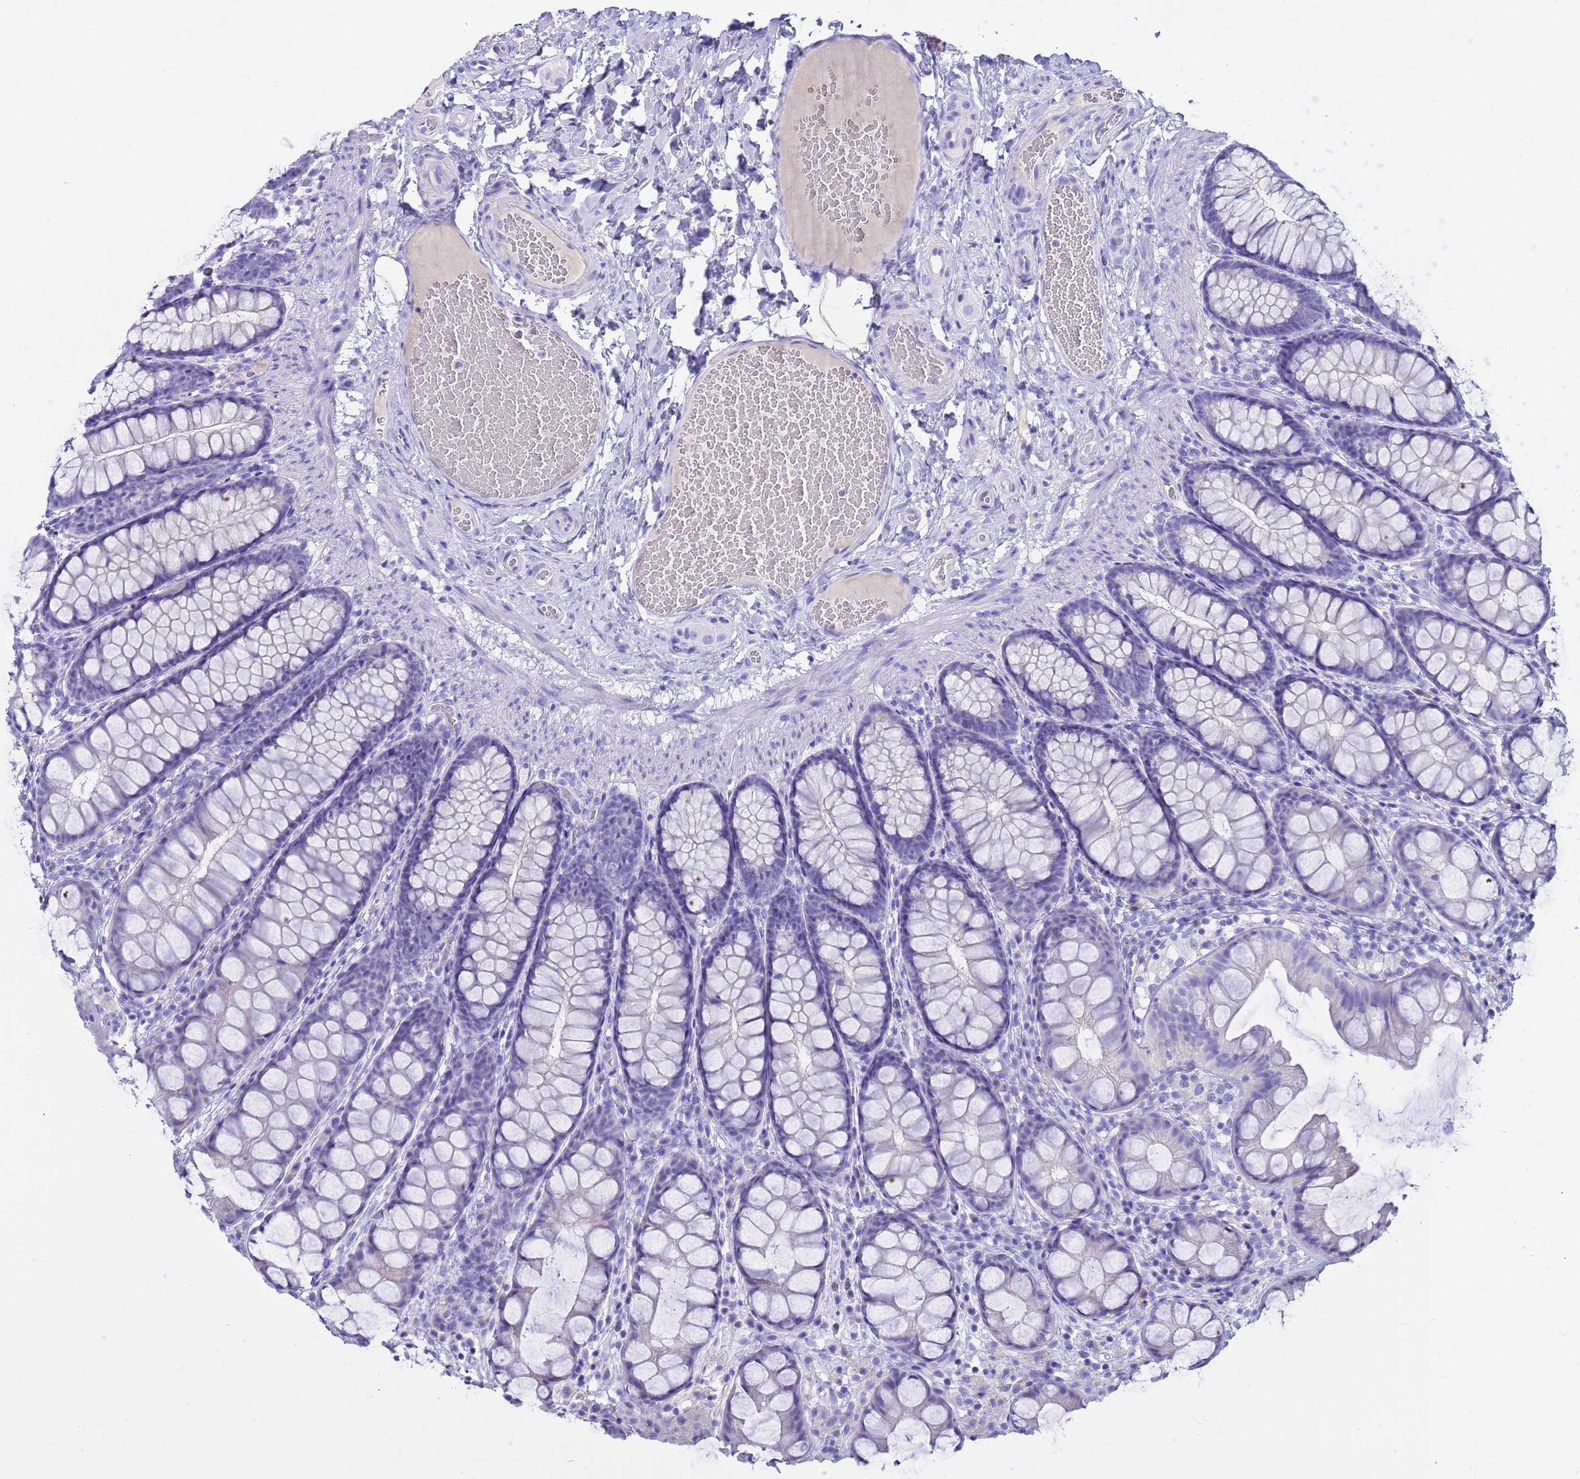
{"staining": {"intensity": "negative", "quantity": "none", "location": "none"}, "tissue": "colon", "cell_type": "Endothelial cells", "image_type": "normal", "snomed": [{"axis": "morphology", "description": "Normal tissue, NOS"}, {"axis": "topography", "description": "Colon"}], "caption": "Protein analysis of normal colon displays no significant positivity in endothelial cells.", "gene": "SYCN", "patient": {"sex": "male", "age": 47}}